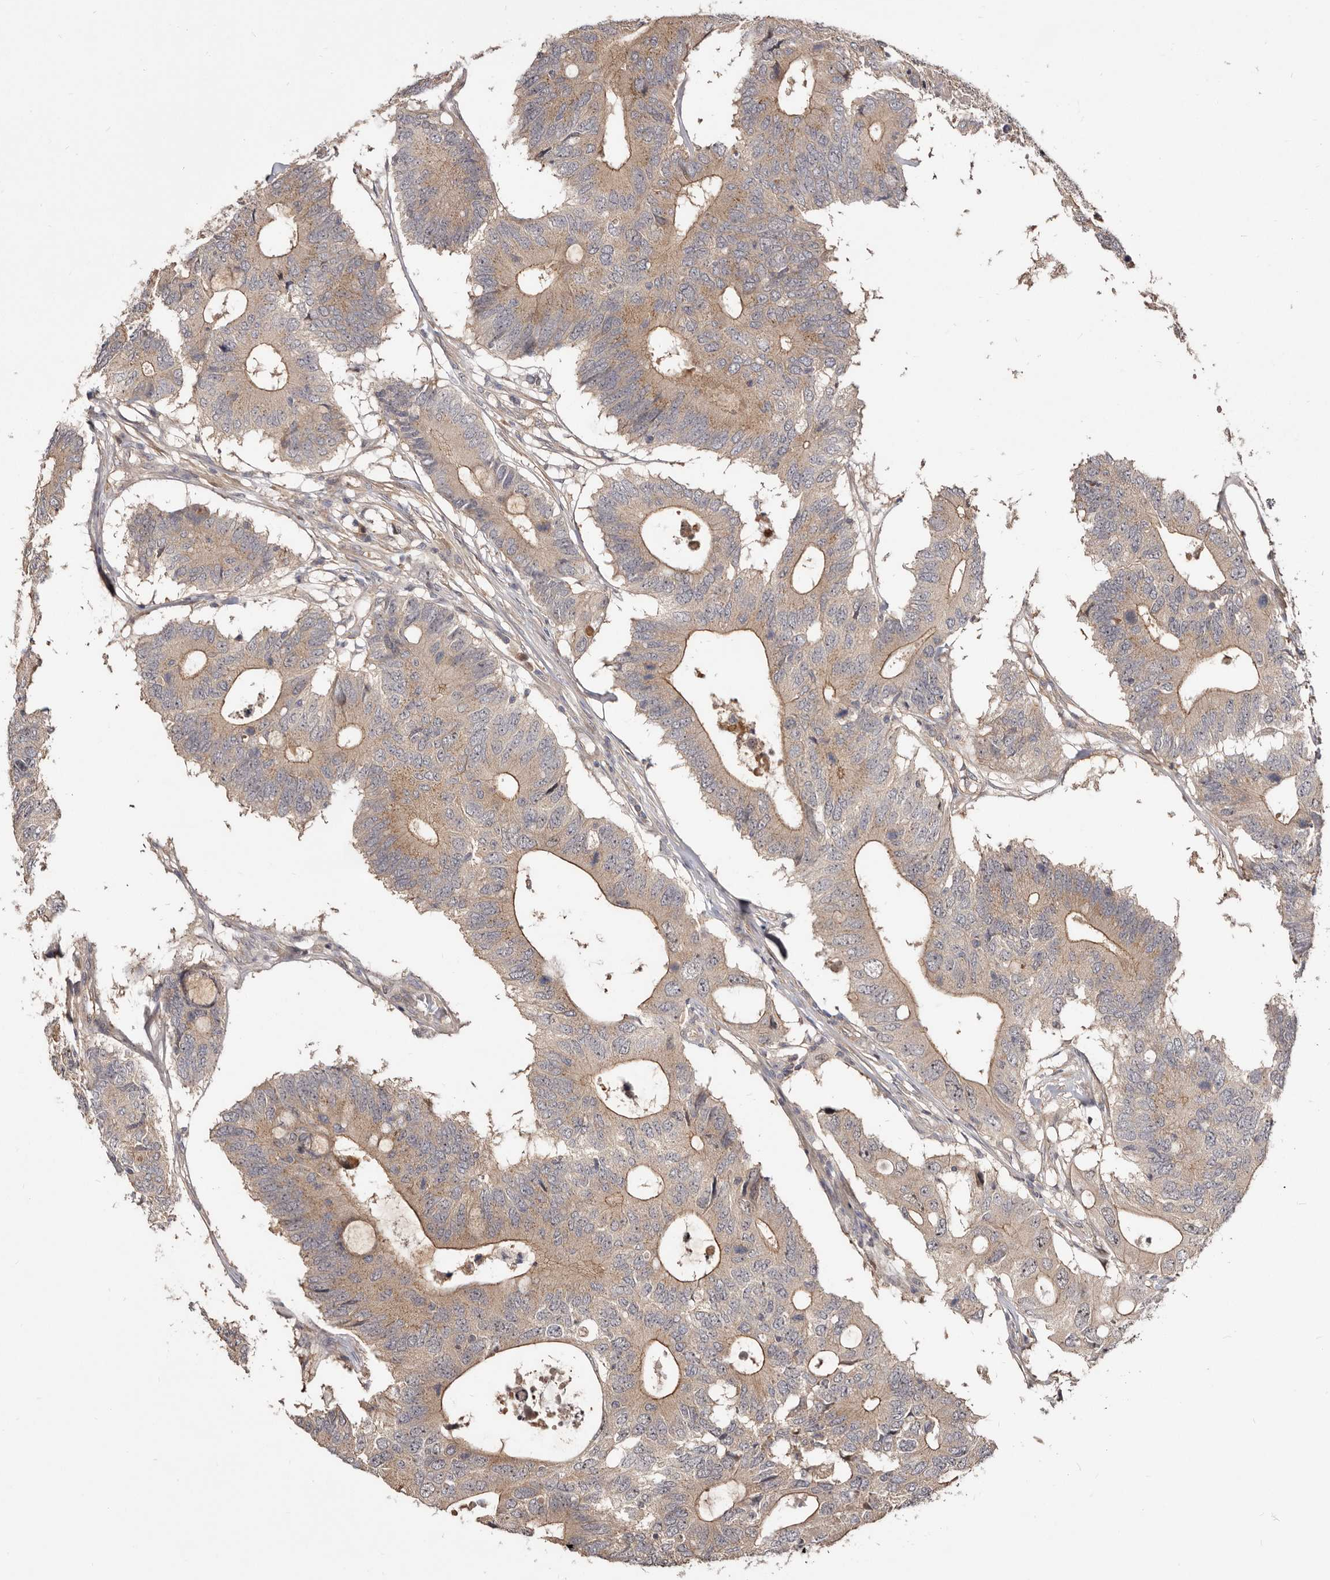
{"staining": {"intensity": "weak", "quantity": ">75%", "location": "cytoplasmic/membranous"}, "tissue": "colorectal cancer", "cell_type": "Tumor cells", "image_type": "cancer", "snomed": [{"axis": "morphology", "description": "Adenocarcinoma, NOS"}, {"axis": "topography", "description": "Colon"}], "caption": "Tumor cells show low levels of weak cytoplasmic/membranous staining in approximately >75% of cells in human adenocarcinoma (colorectal).", "gene": "GPATCH4", "patient": {"sex": "male", "age": 71}}